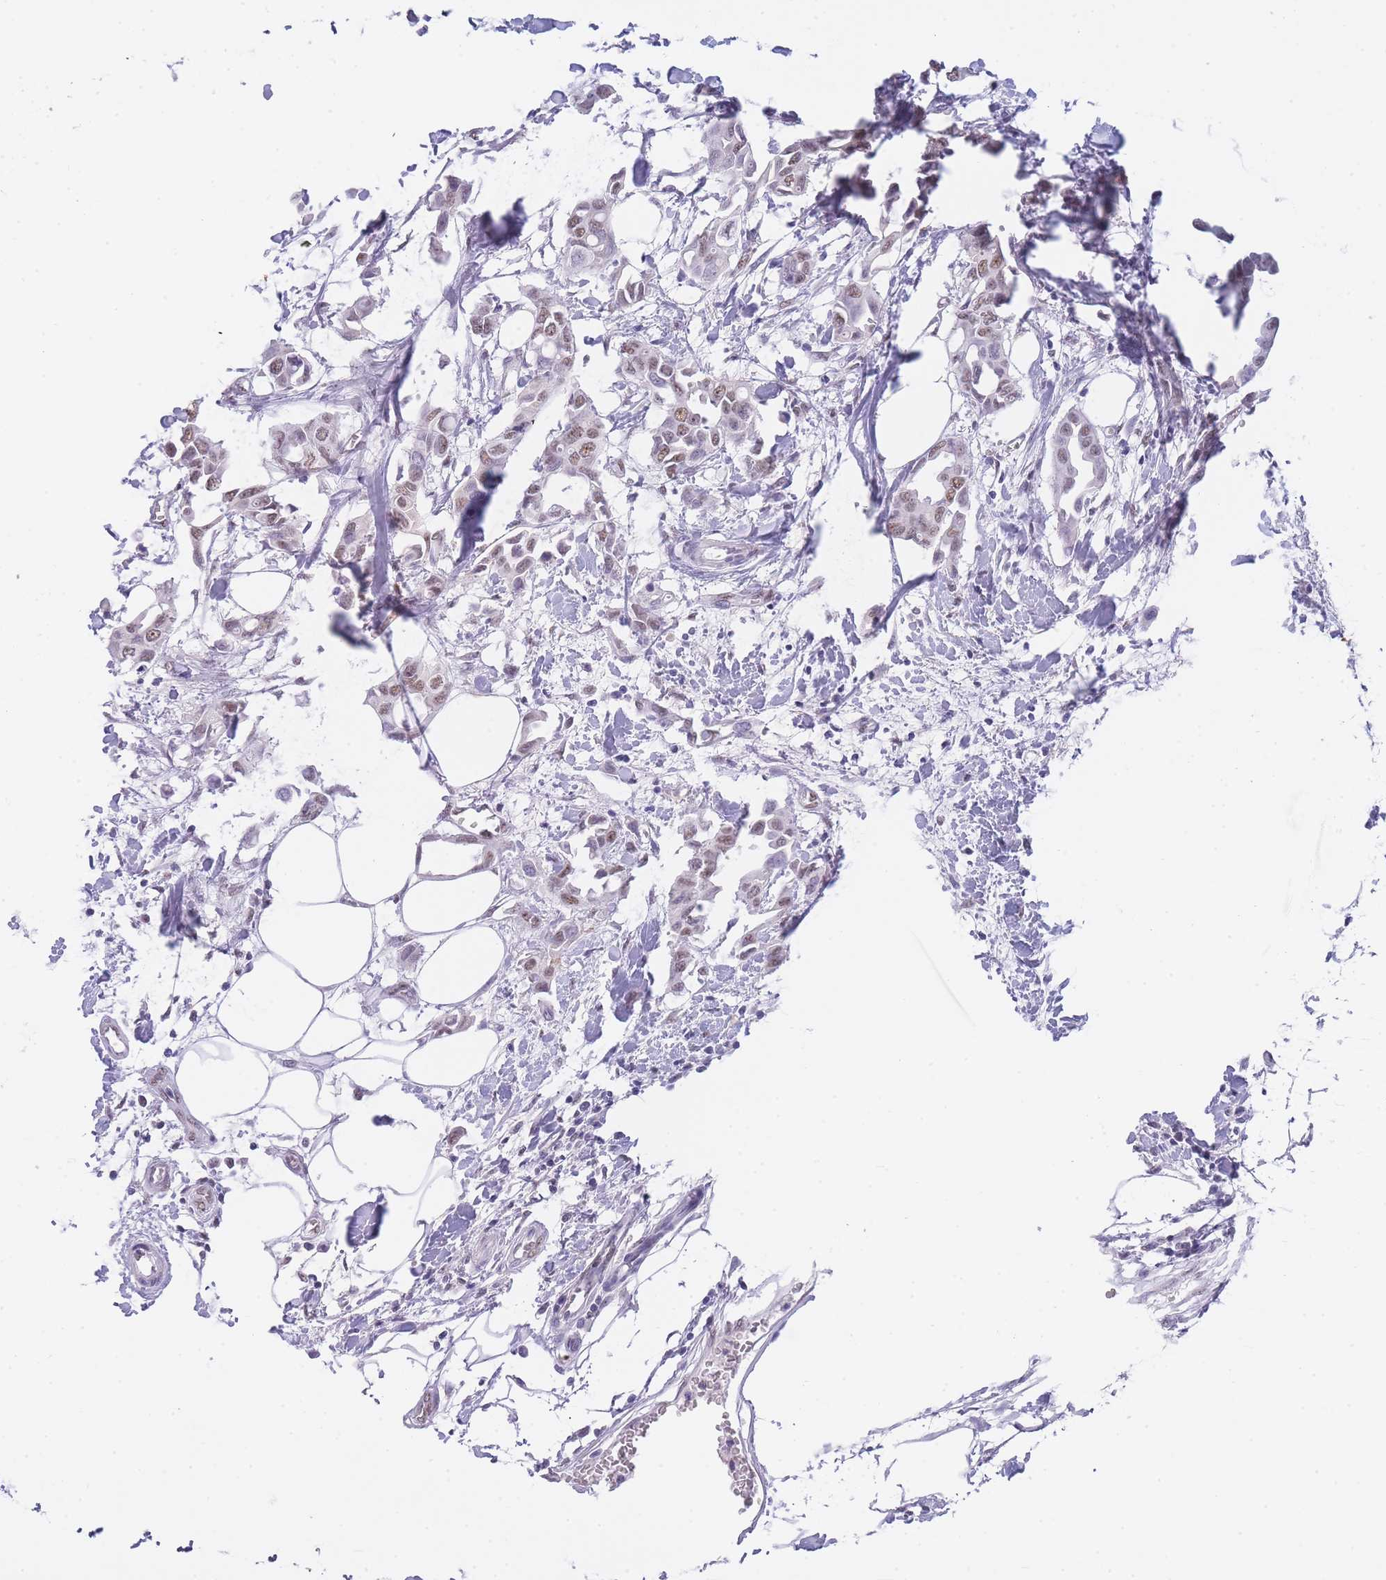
{"staining": {"intensity": "weak", "quantity": ">75%", "location": "nuclear"}, "tissue": "breast cancer", "cell_type": "Tumor cells", "image_type": "cancer", "snomed": [{"axis": "morphology", "description": "Duct carcinoma"}, {"axis": "topography", "description": "Breast"}], "caption": "IHC micrograph of neoplastic tissue: human breast invasive ductal carcinoma stained using IHC reveals low levels of weak protein expression localized specifically in the nuclear of tumor cells, appearing as a nuclear brown color.", "gene": "FRAT2", "patient": {"sex": "female", "age": 41}}